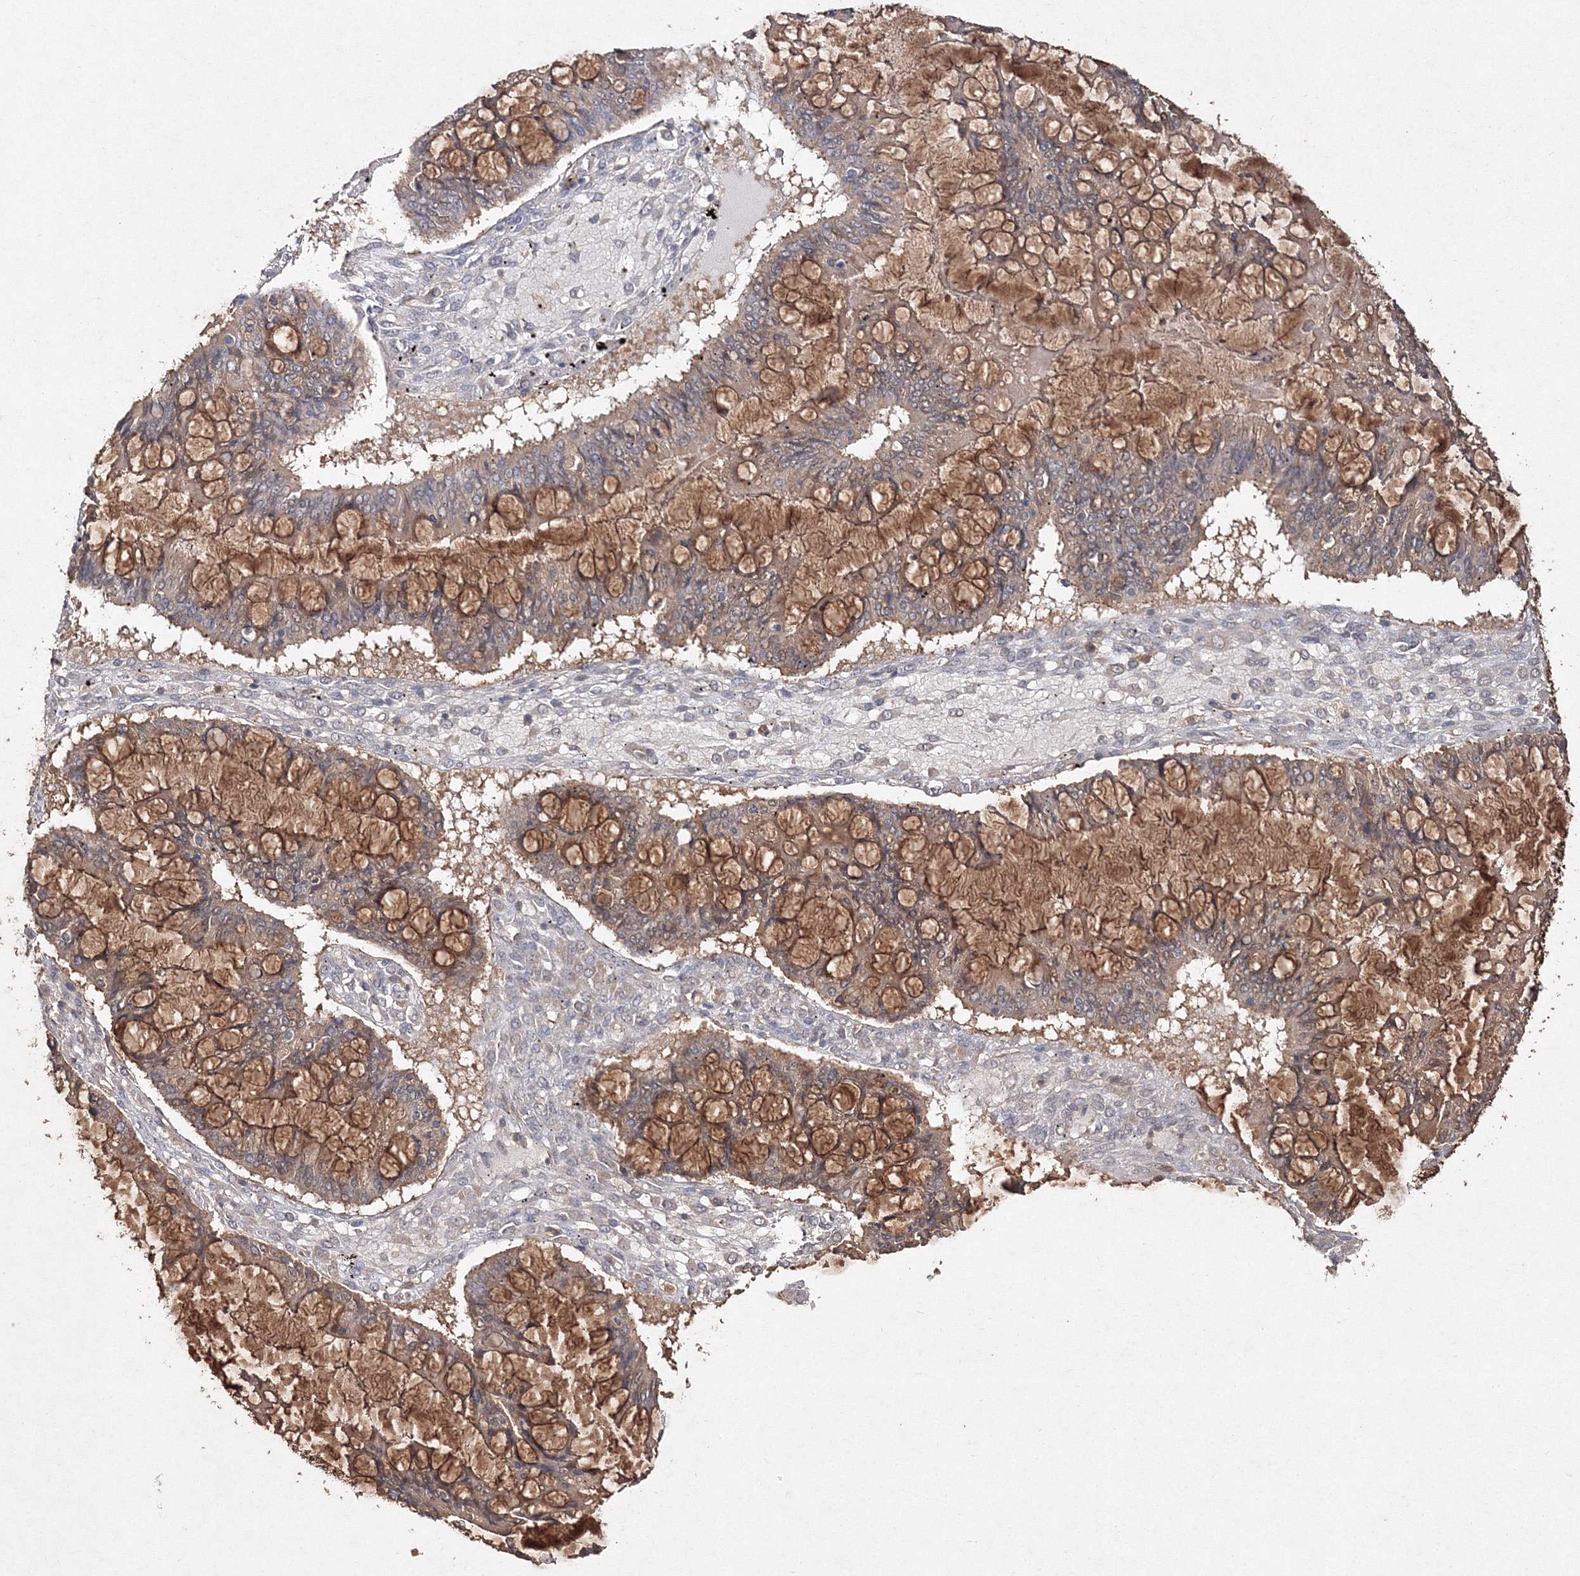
{"staining": {"intensity": "moderate", "quantity": "25%-75%", "location": "cytoplasmic/membranous"}, "tissue": "ovarian cancer", "cell_type": "Tumor cells", "image_type": "cancer", "snomed": [{"axis": "morphology", "description": "Cystadenocarcinoma, mucinous, NOS"}, {"axis": "topography", "description": "Ovary"}], "caption": "A medium amount of moderate cytoplasmic/membranous positivity is identified in approximately 25%-75% of tumor cells in ovarian mucinous cystadenocarcinoma tissue. (DAB IHC with brightfield microscopy, high magnification).", "gene": "S100A11", "patient": {"sex": "female", "age": 73}}